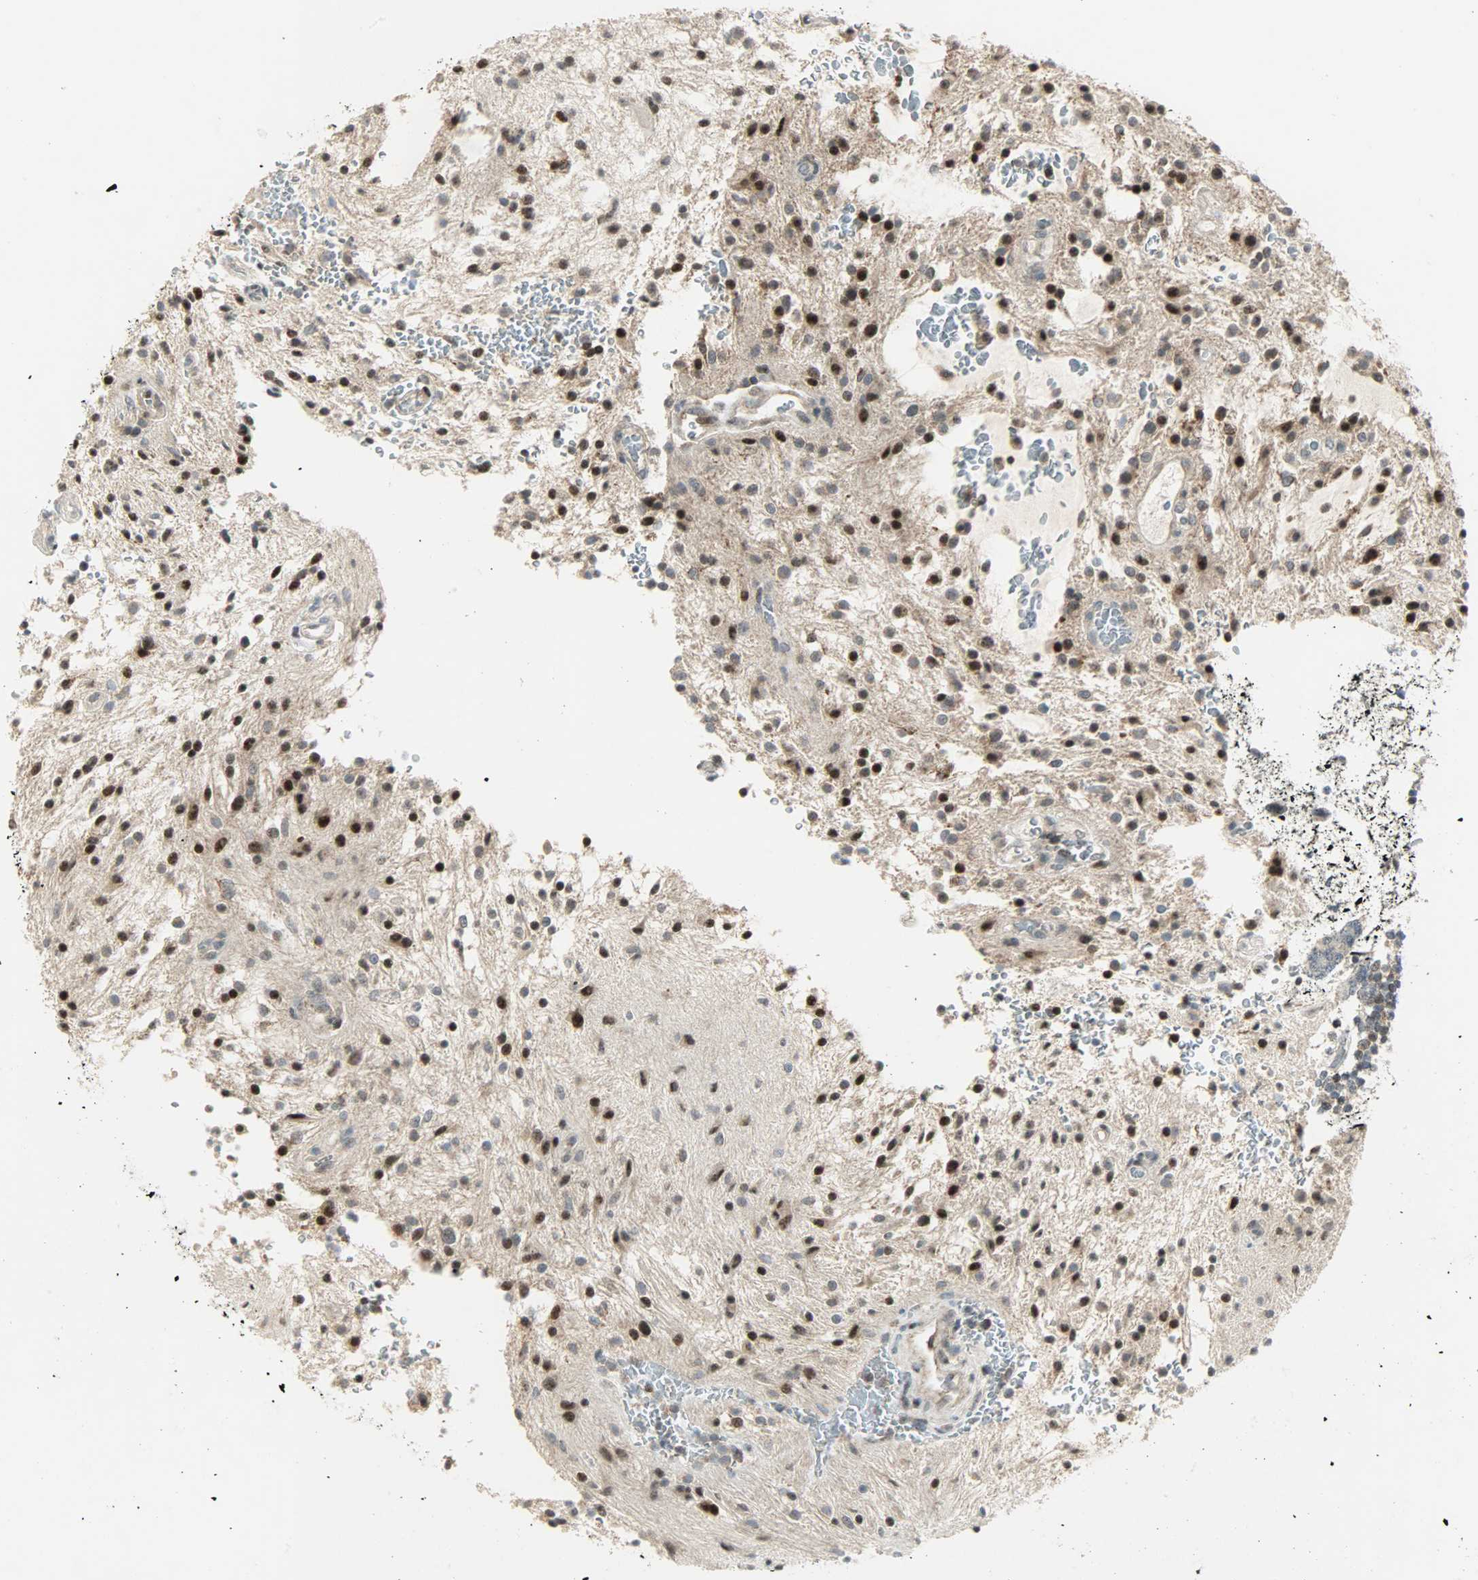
{"staining": {"intensity": "moderate", "quantity": ">75%", "location": "nuclear"}, "tissue": "glioma", "cell_type": "Tumor cells", "image_type": "cancer", "snomed": [{"axis": "morphology", "description": "Glioma, malignant, NOS"}, {"axis": "topography", "description": "Cerebellum"}], "caption": "A high-resolution image shows immunohistochemistry staining of malignant glioma, which demonstrates moderate nuclear expression in about >75% of tumor cells.", "gene": "IL15", "patient": {"sex": "female", "age": 10}}